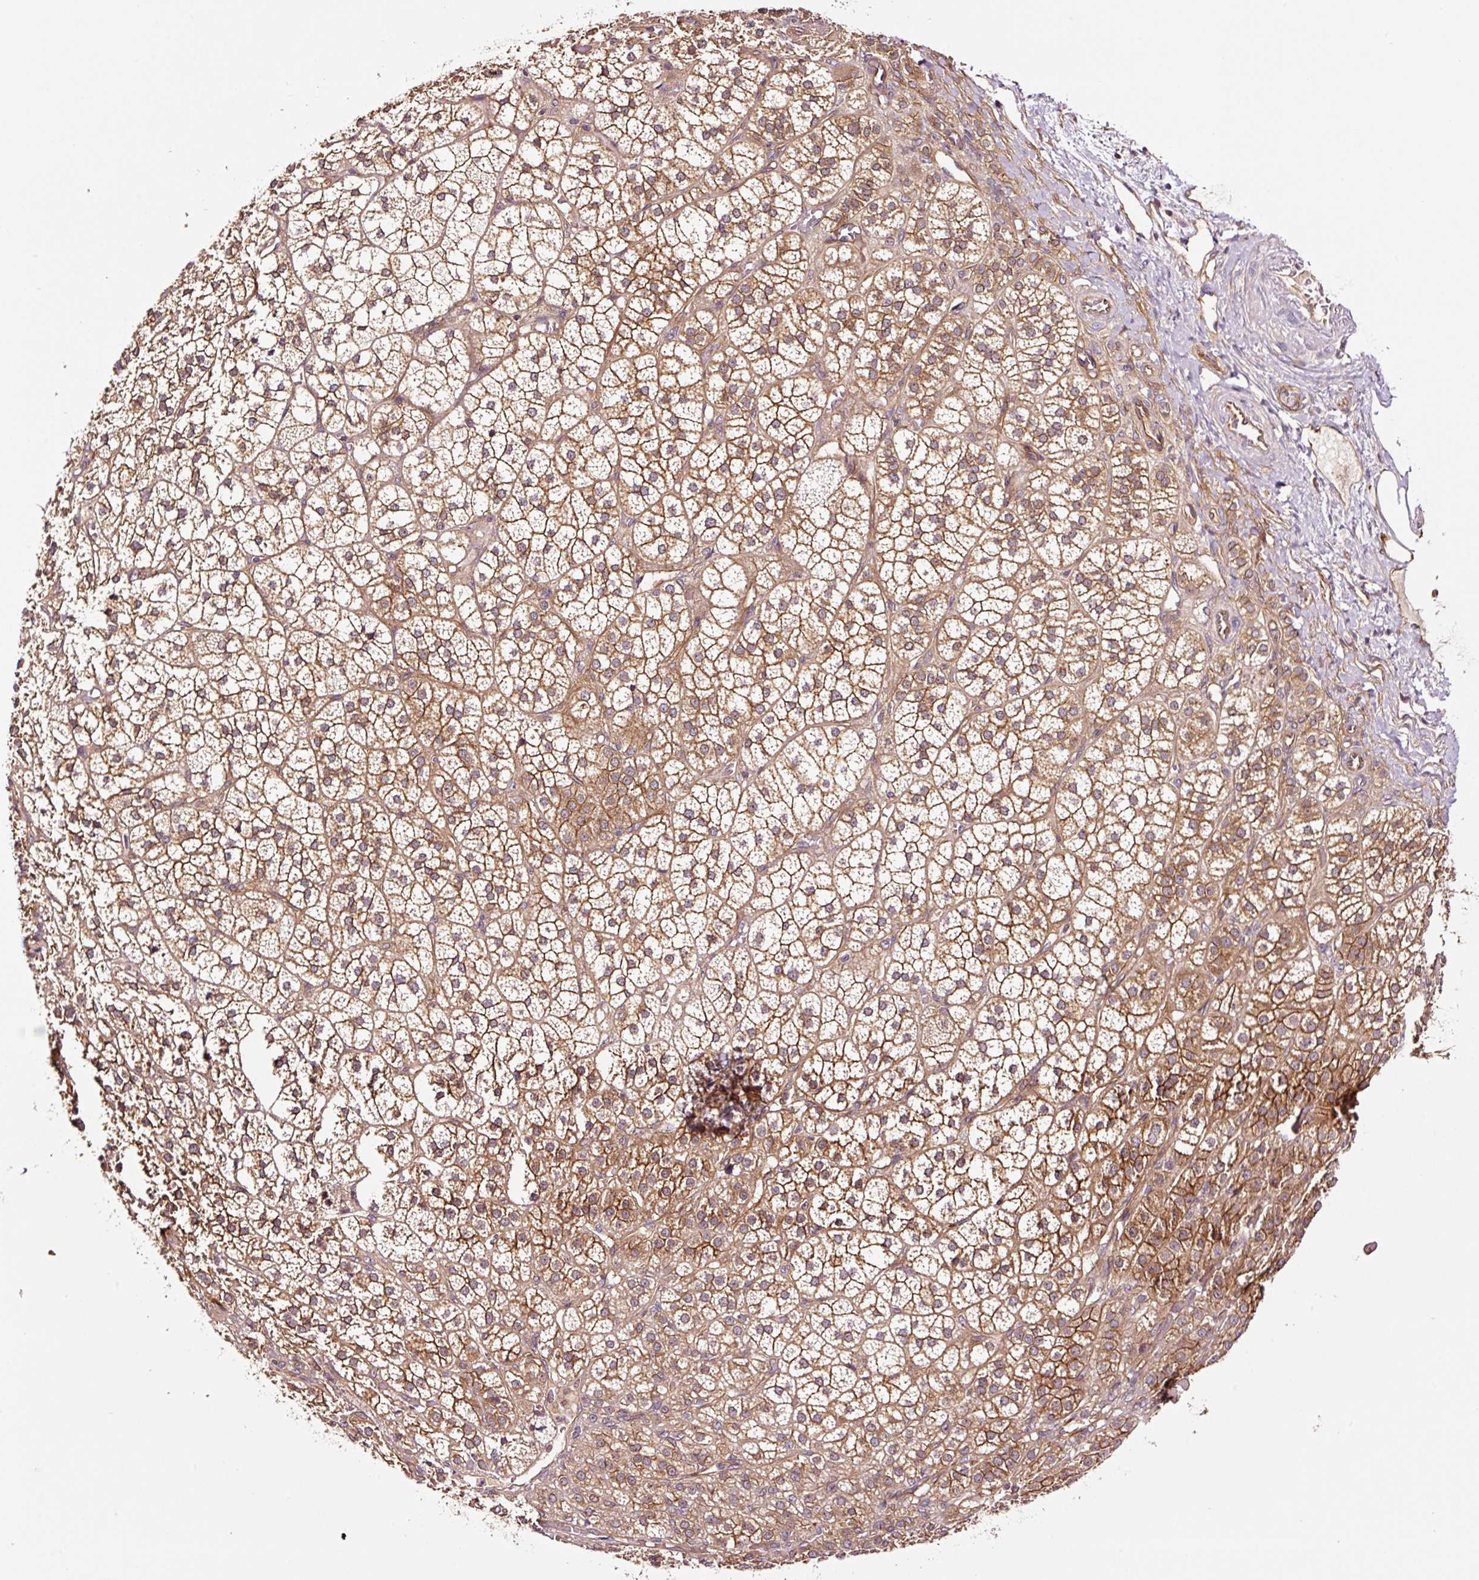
{"staining": {"intensity": "strong", "quantity": ">75%", "location": "cytoplasmic/membranous,nuclear"}, "tissue": "adrenal gland", "cell_type": "Glandular cells", "image_type": "normal", "snomed": [{"axis": "morphology", "description": "Normal tissue, NOS"}, {"axis": "topography", "description": "Adrenal gland"}], "caption": "Immunohistochemistry histopathology image of benign adrenal gland: adrenal gland stained using immunohistochemistry (IHC) shows high levels of strong protein expression localized specifically in the cytoplasmic/membranous,nuclear of glandular cells, appearing as a cytoplasmic/membranous,nuclear brown color.", "gene": "METAP1", "patient": {"sex": "female", "age": 60}}